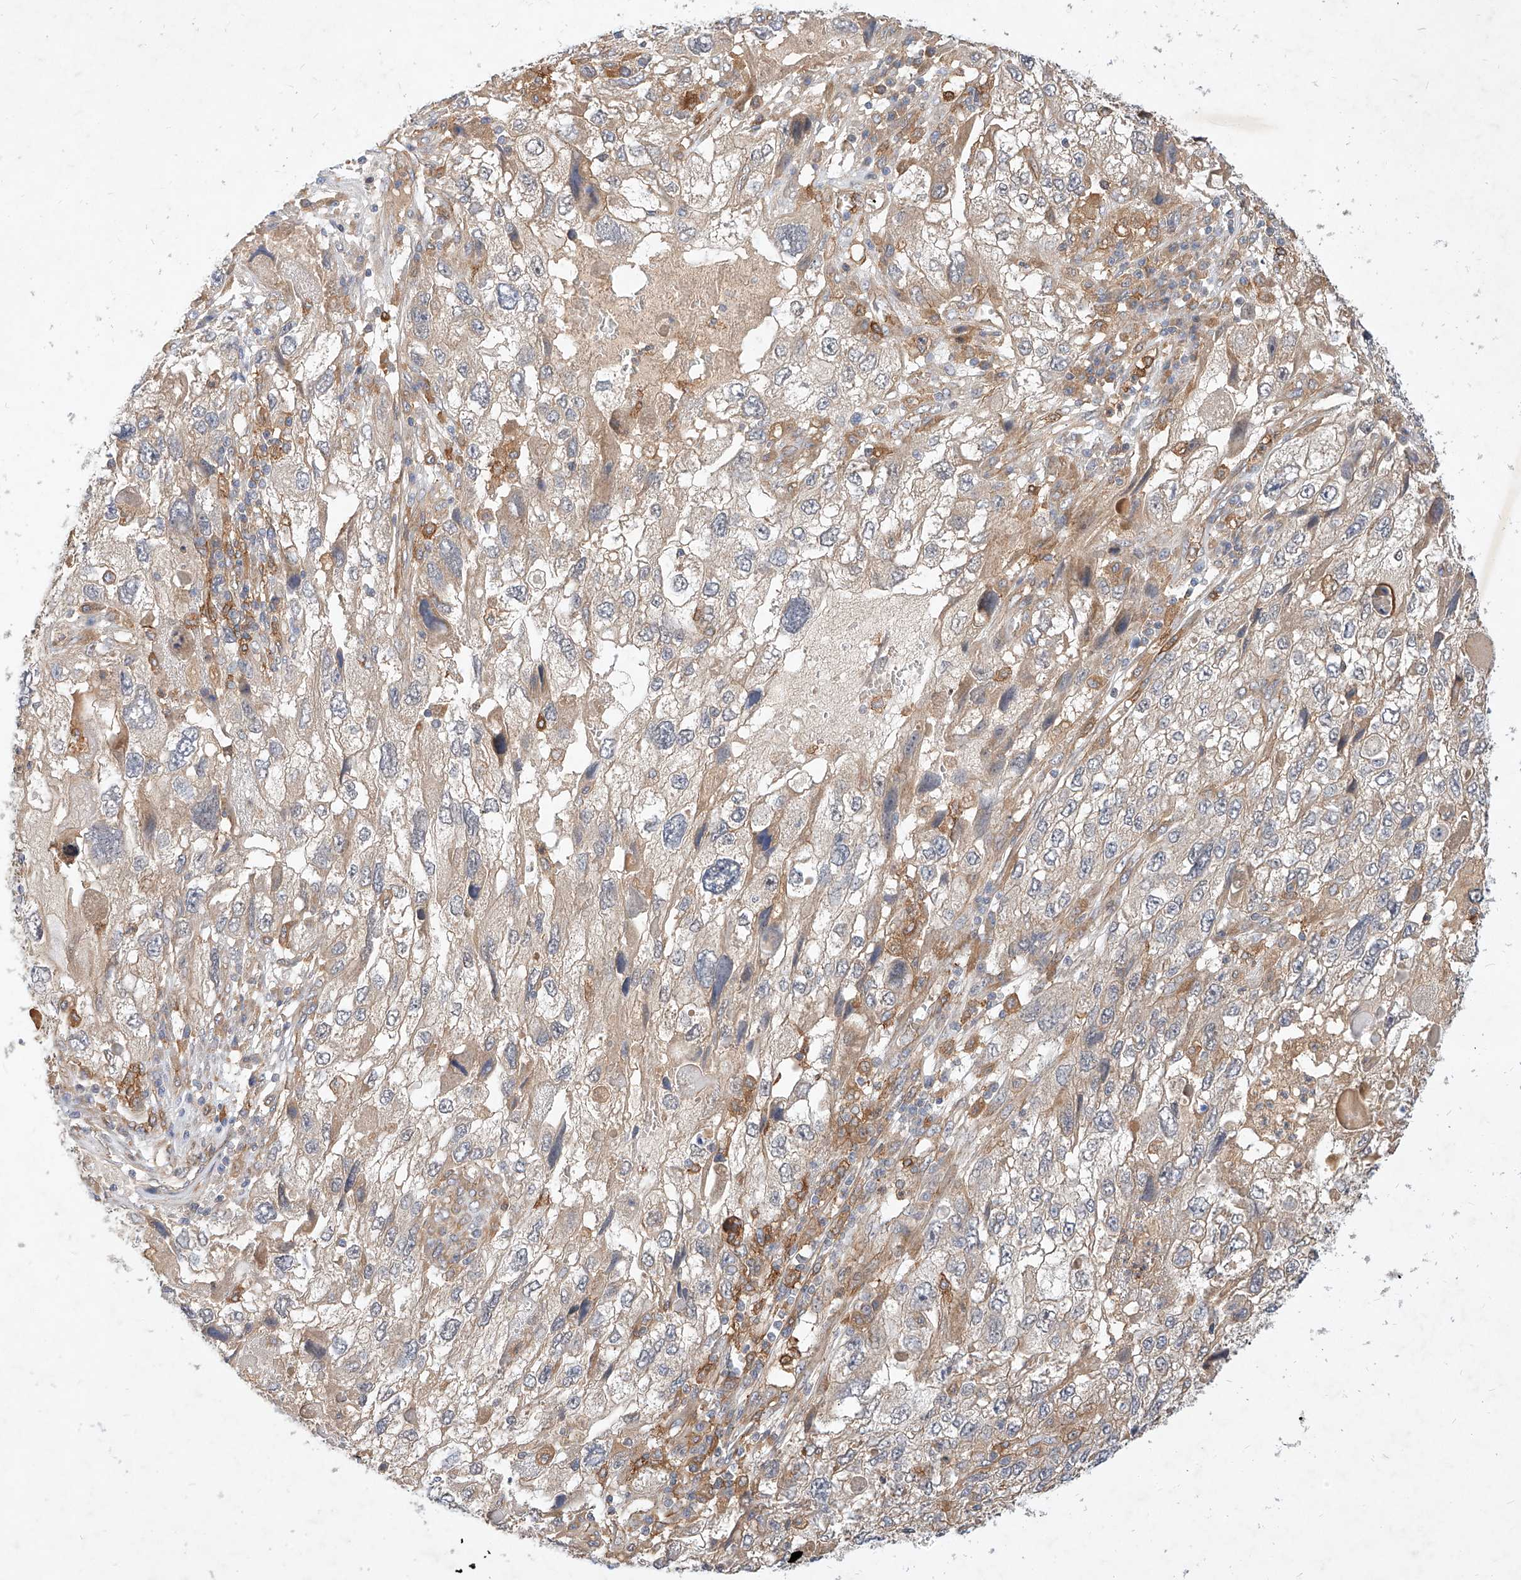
{"staining": {"intensity": "weak", "quantity": "<25%", "location": "cytoplasmic/membranous"}, "tissue": "endometrial cancer", "cell_type": "Tumor cells", "image_type": "cancer", "snomed": [{"axis": "morphology", "description": "Adenocarcinoma, NOS"}, {"axis": "topography", "description": "Endometrium"}], "caption": "A histopathology image of endometrial adenocarcinoma stained for a protein demonstrates no brown staining in tumor cells.", "gene": "NFAM1", "patient": {"sex": "female", "age": 49}}